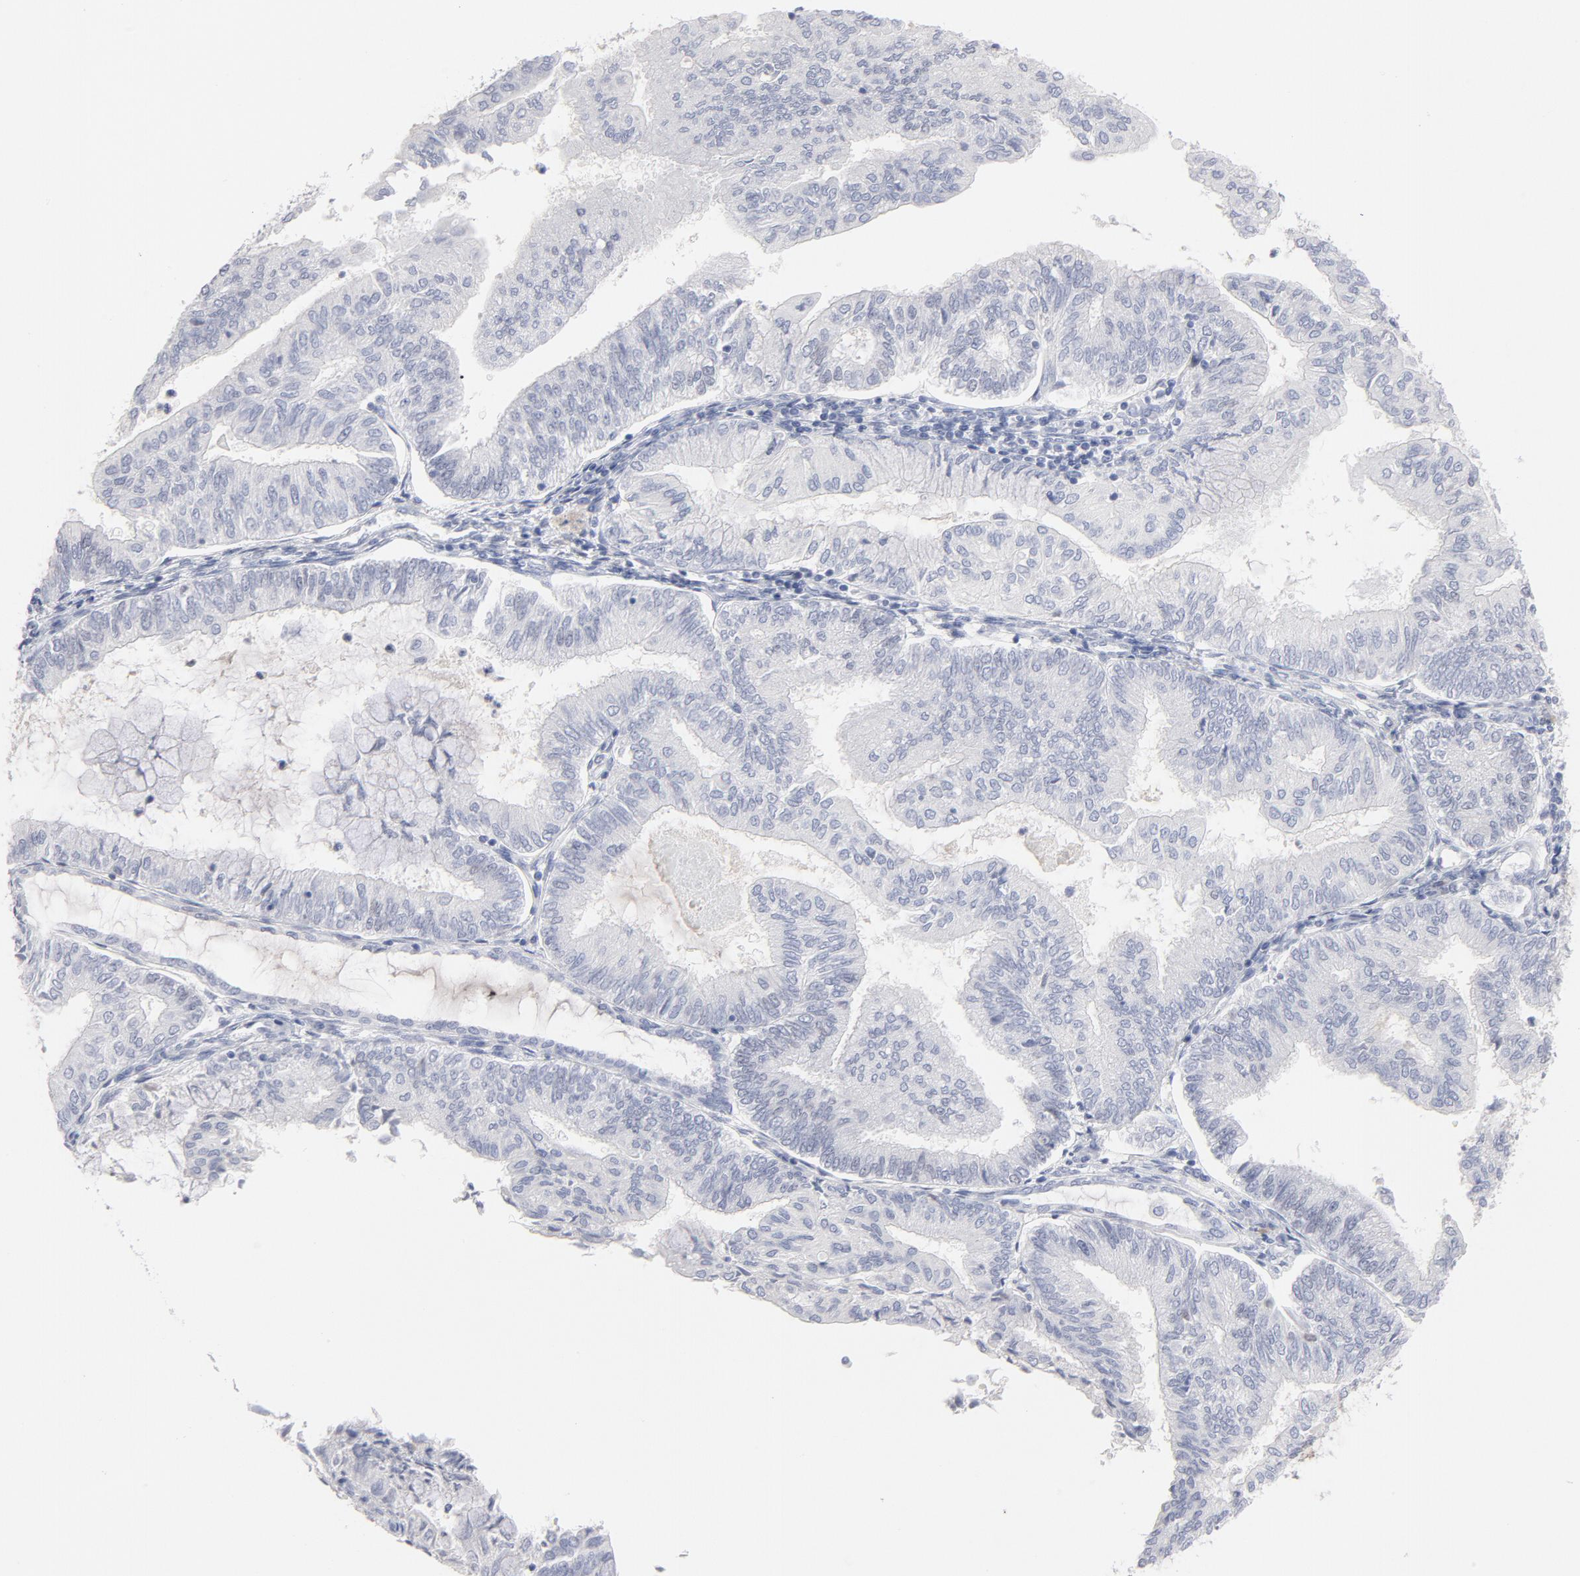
{"staining": {"intensity": "negative", "quantity": "none", "location": "none"}, "tissue": "endometrial cancer", "cell_type": "Tumor cells", "image_type": "cancer", "snomed": [{"axis": "morphology", "description": "Adenocarcinoma, NOS"}, {"axis": "topography", "description": "Endometrium"}], "caption": "High magnification brightfield microscopy of endometrial adenocarcinoma stained with DAB (brown) and counterstained with hematoxylin (blue): tumor cells show no significant expression.", "gene": "MCM7", "patient": {"sex": "female", "age": 59}}